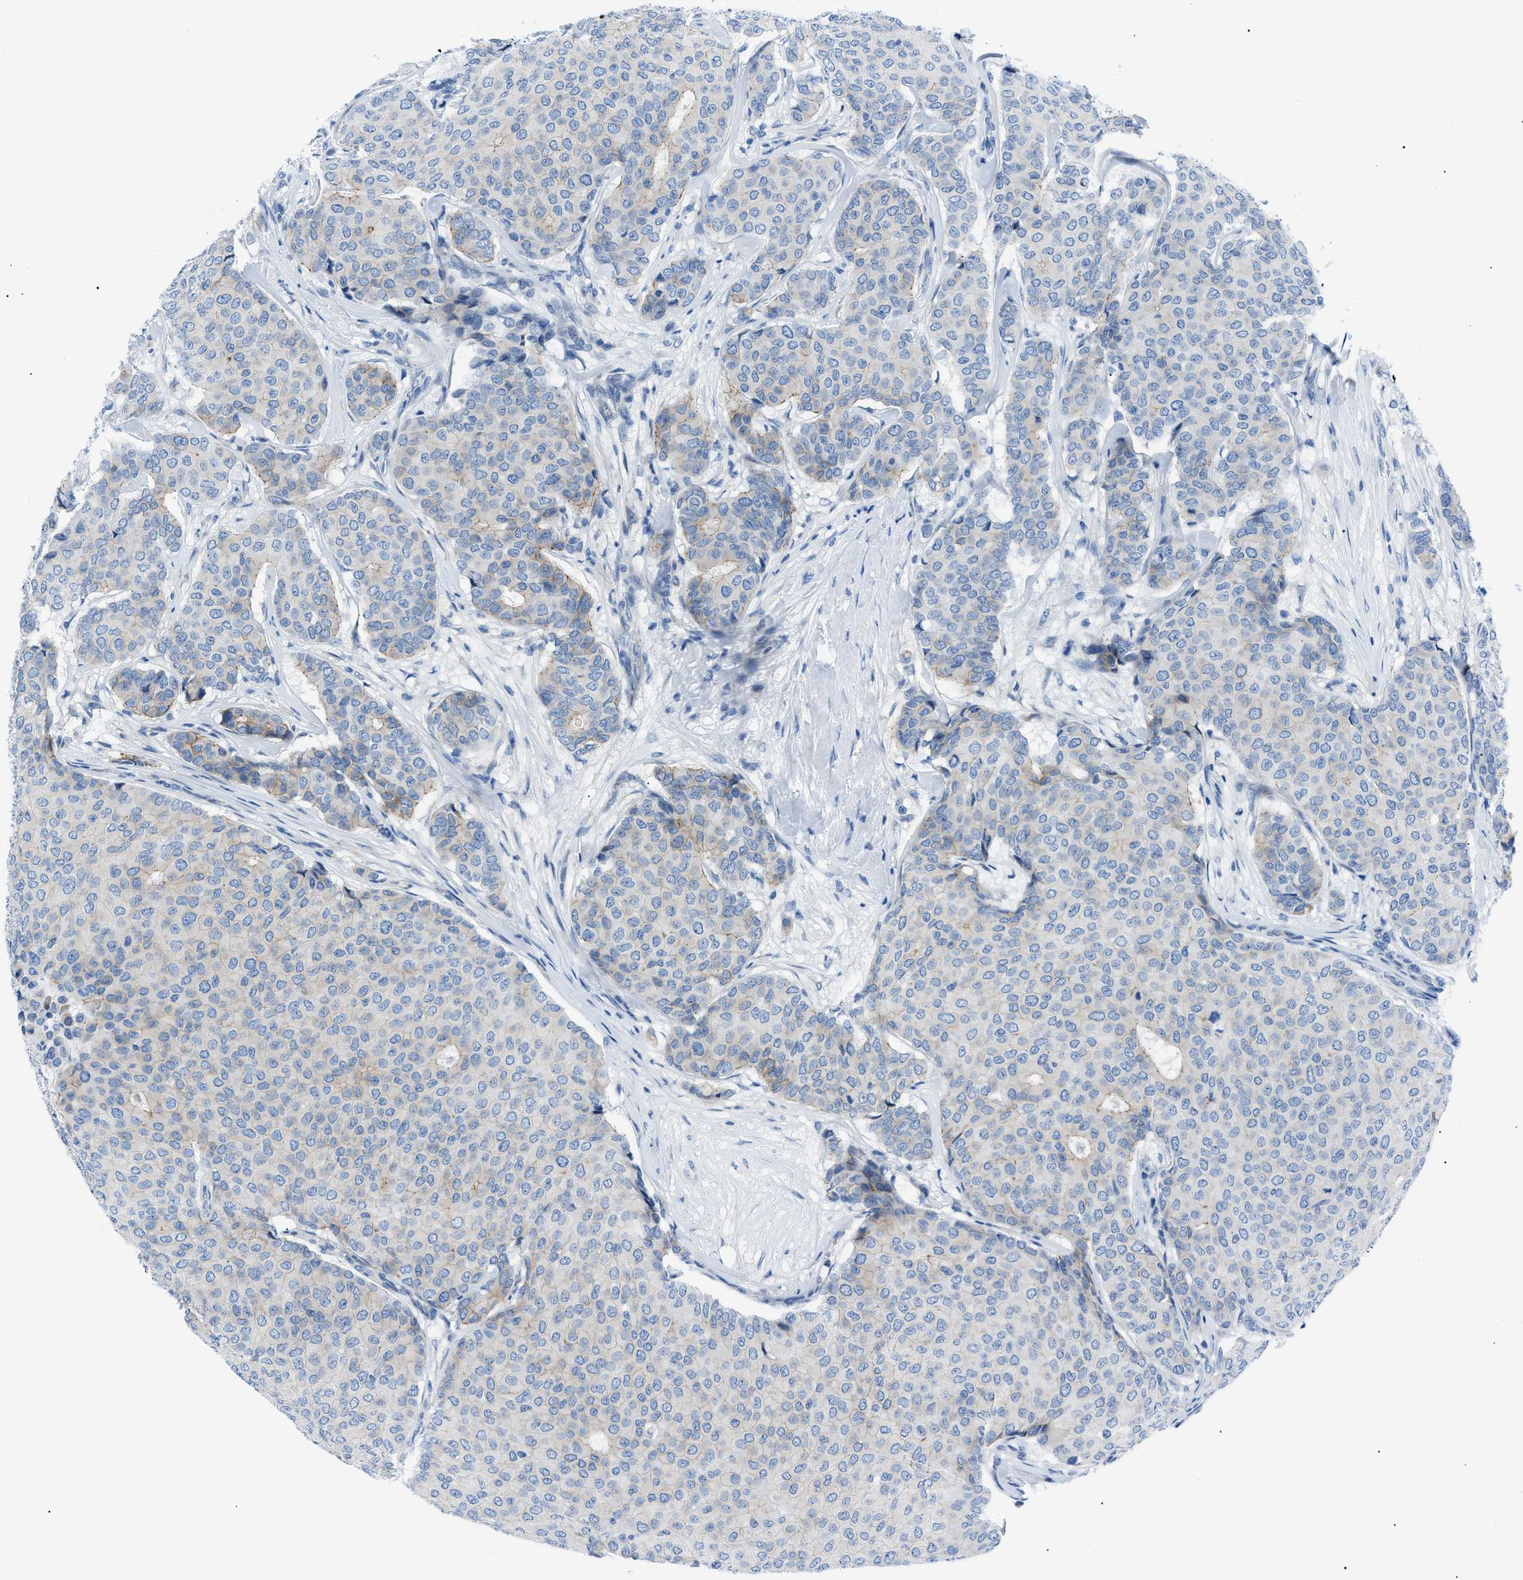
{"staining": {"intensity": "negative", "quantity": "none", "location": "none"}, "tissue": "breast cancer", "cell_type": "Tumor cells", "image_type": "cancer", "snomed": [{"axis": "morphology", "description": "Duct carcinoma"}, {"axis": "topography", "description": "Breast"}], "caption": "High power microscopy histopathology image of an immunohistochemistry image of intraductal carcinoma (breast), revealing no significant expression in tumor cells.", "gene": "ZDHHC24", "patient": {"sex": "female", "age": 75}}